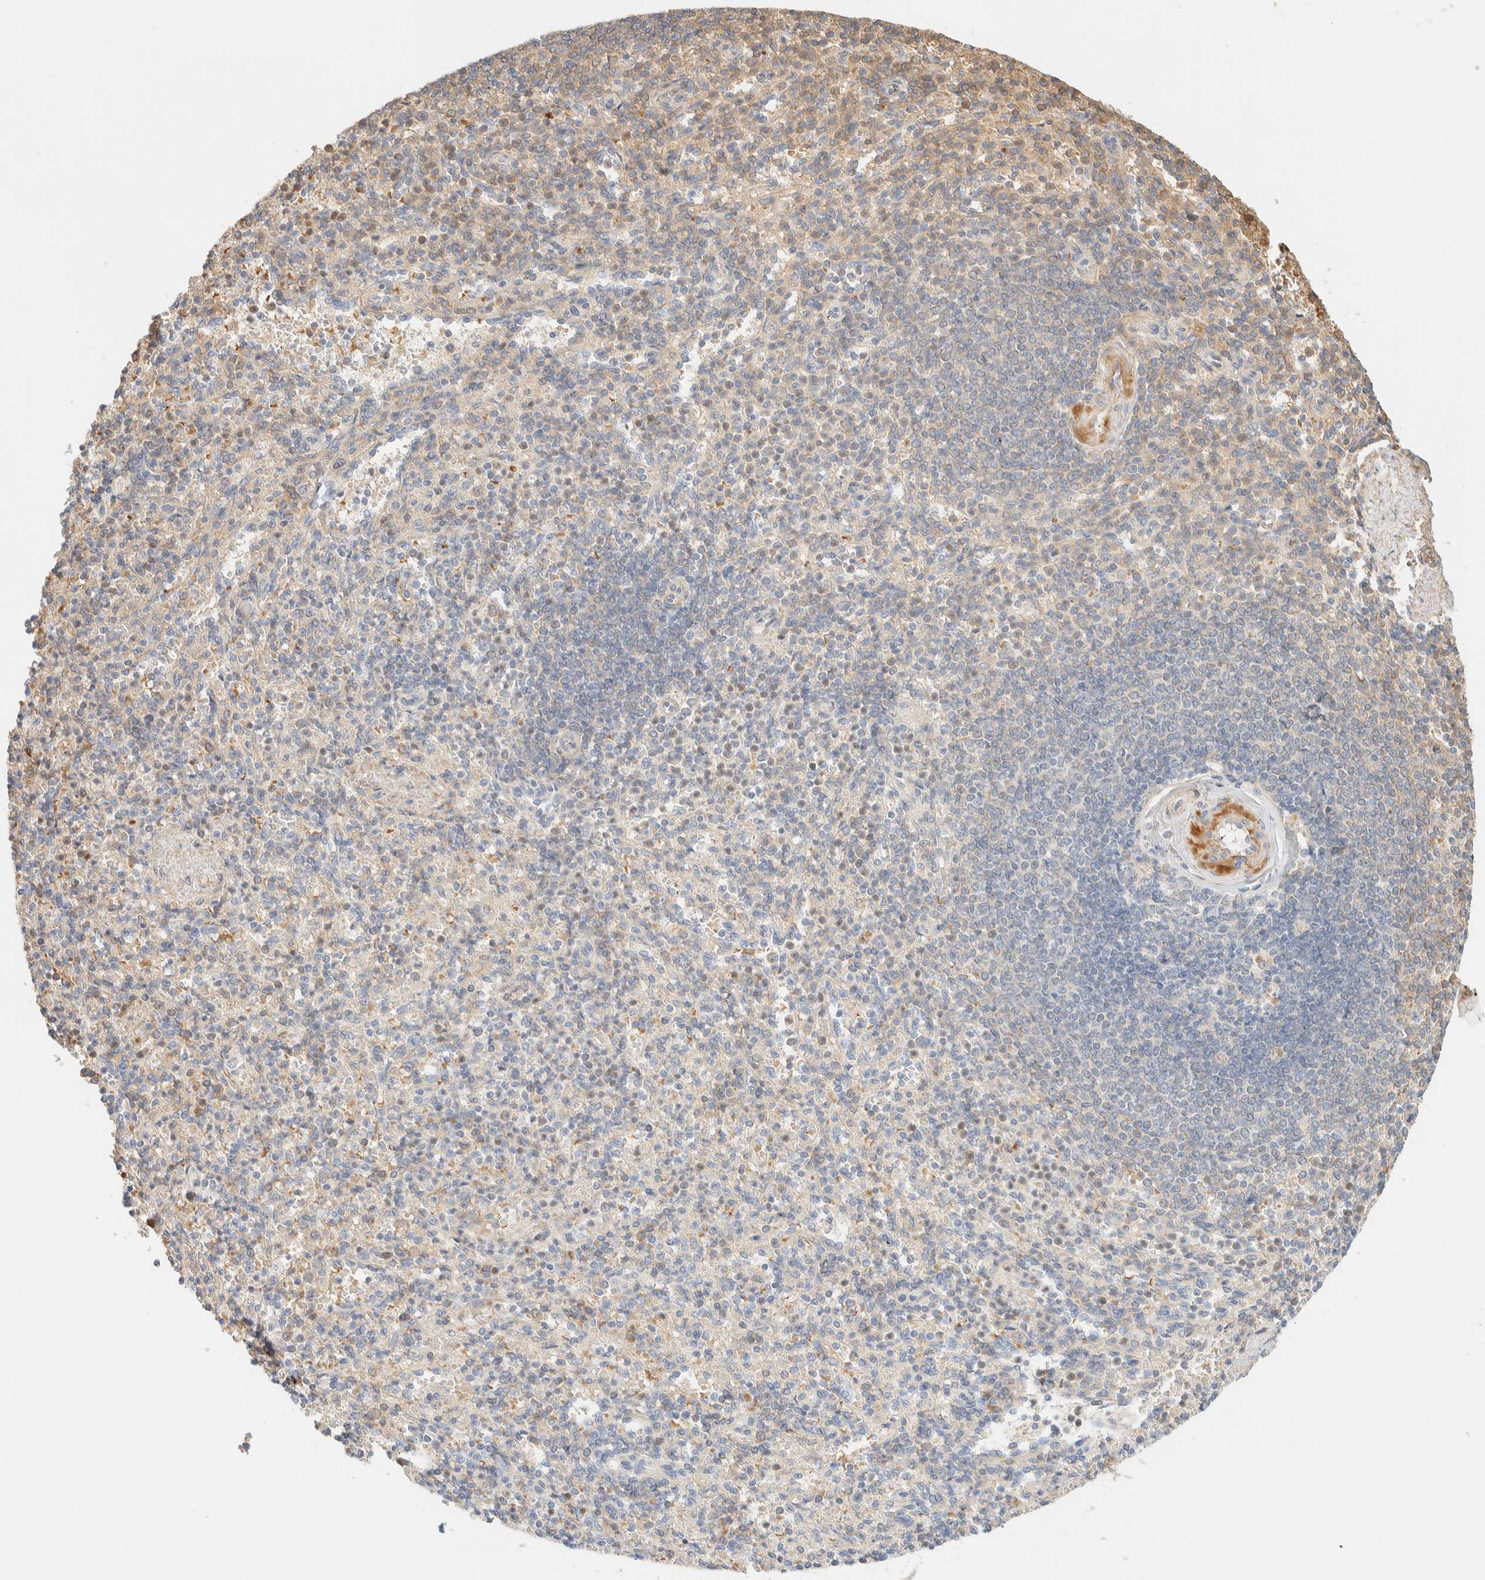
{"staining": {"intensity": "weak", "quantity": "<25%", "location": "nuclear"}, "tissue": "spleen", "cell_type": "Cells in red pulp", "image_type": "normal", "snomed": [{"axis": "morphology", "description": "Normal tissue, NOS"}, {"axis": "topography", "description": "Spleen"}], "caption": "This is a micrograph of immunohistochemistry staining of benign spleen, which shows no expression in cells in red pulp. (Brightfield microscopy of DAB immunohistochemistry (IHC) at high magnification).", "gene": "TNK1", "patient": {"sex": "female", "age": 74}}